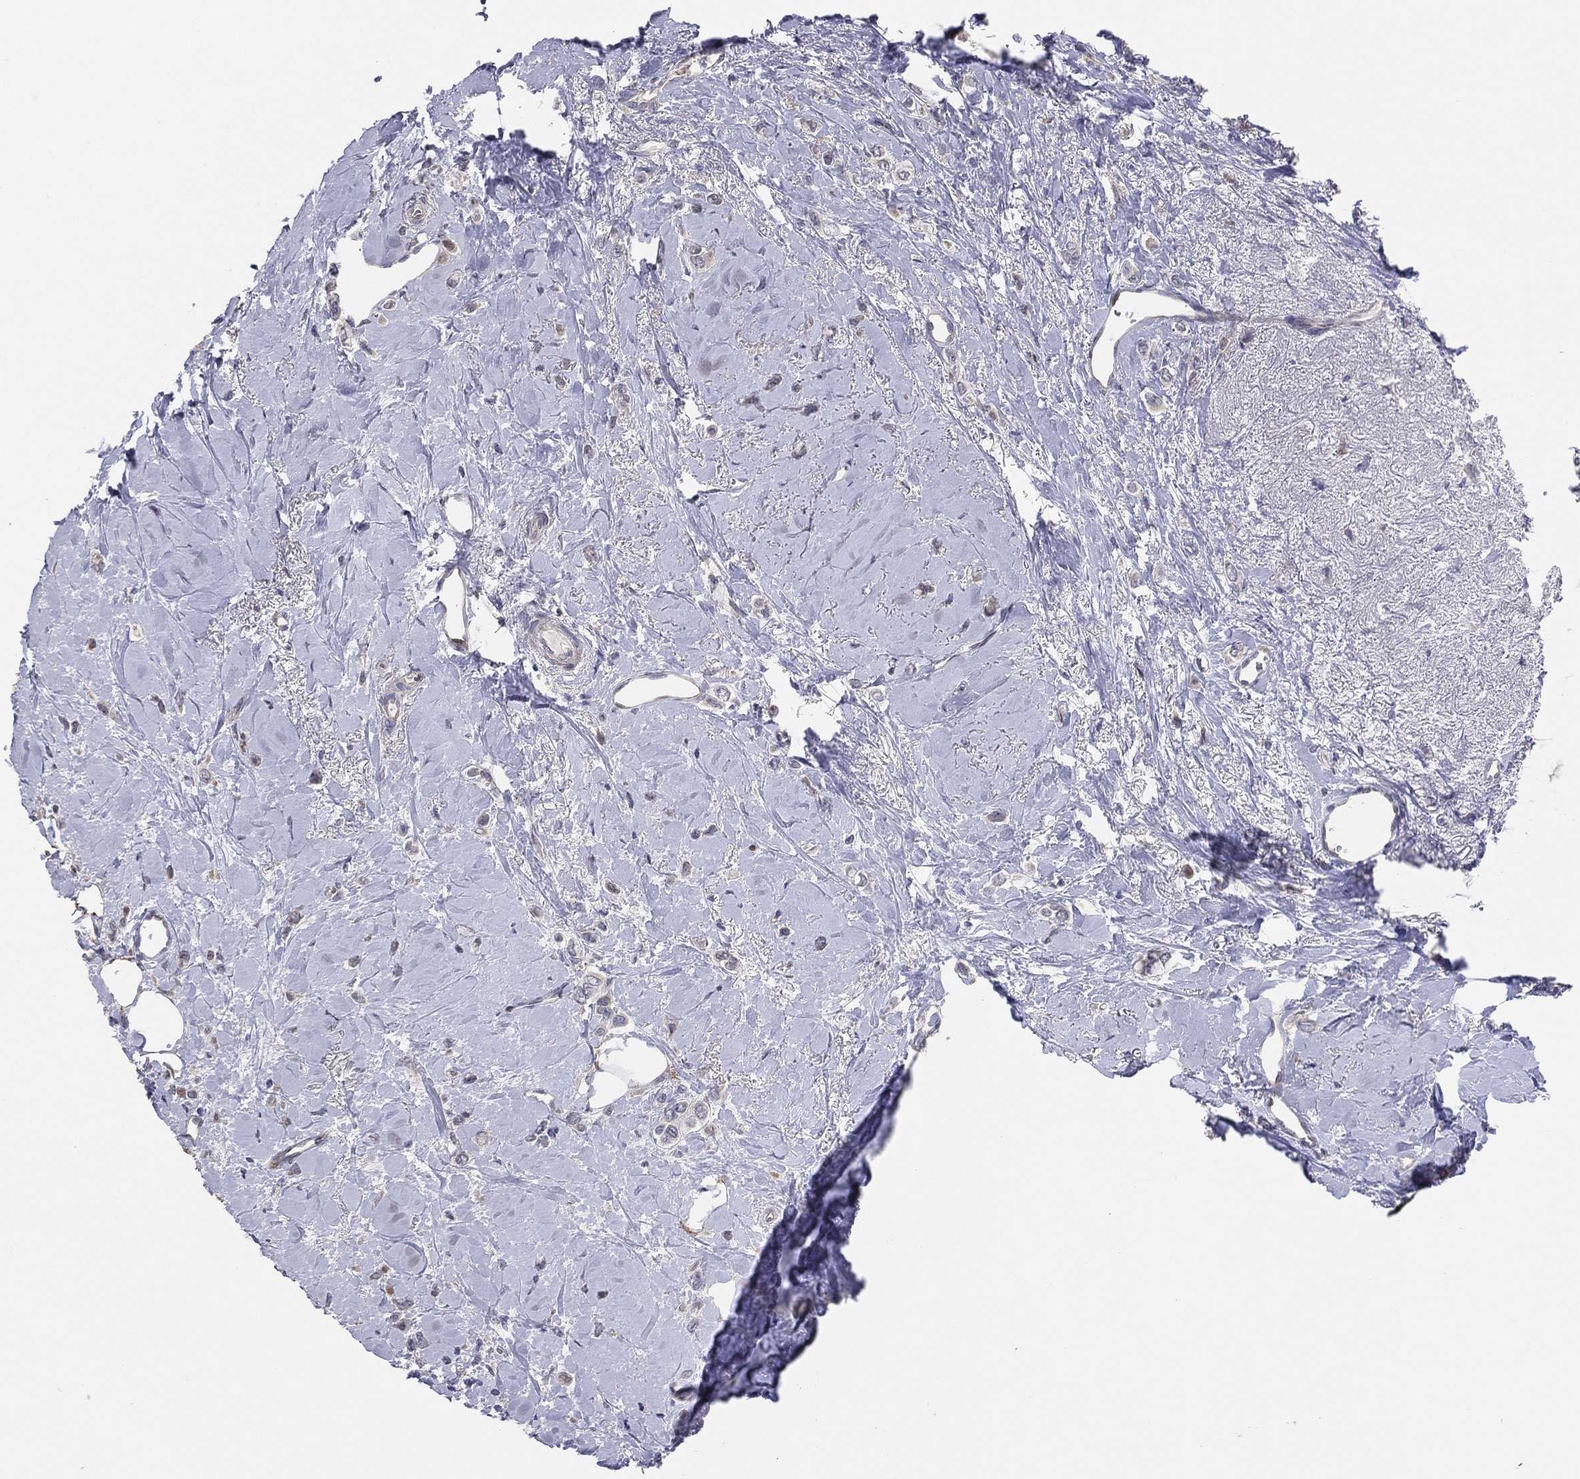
{"staining": {"intensity": "negative", "quantity": "none", "location": "none"}, "tissue": "breast cancer", "cell_type": "Tumor cells", "image_type": "cancer", "snomed": [{"axis": "morphology", "description": "Lobular carcinoma"}, {"axis": "topography", "description": "Breast"}], "caption": "IHC photomicrograph of neoplastic tissue: human breast cancer (lobular carcinoma) stained with DAB shows no significant protein expression in tumor cells. (DAB IHC, high magnification).", "gene": "UTP14A", "patient": {"sex": "female", "age": 66}}